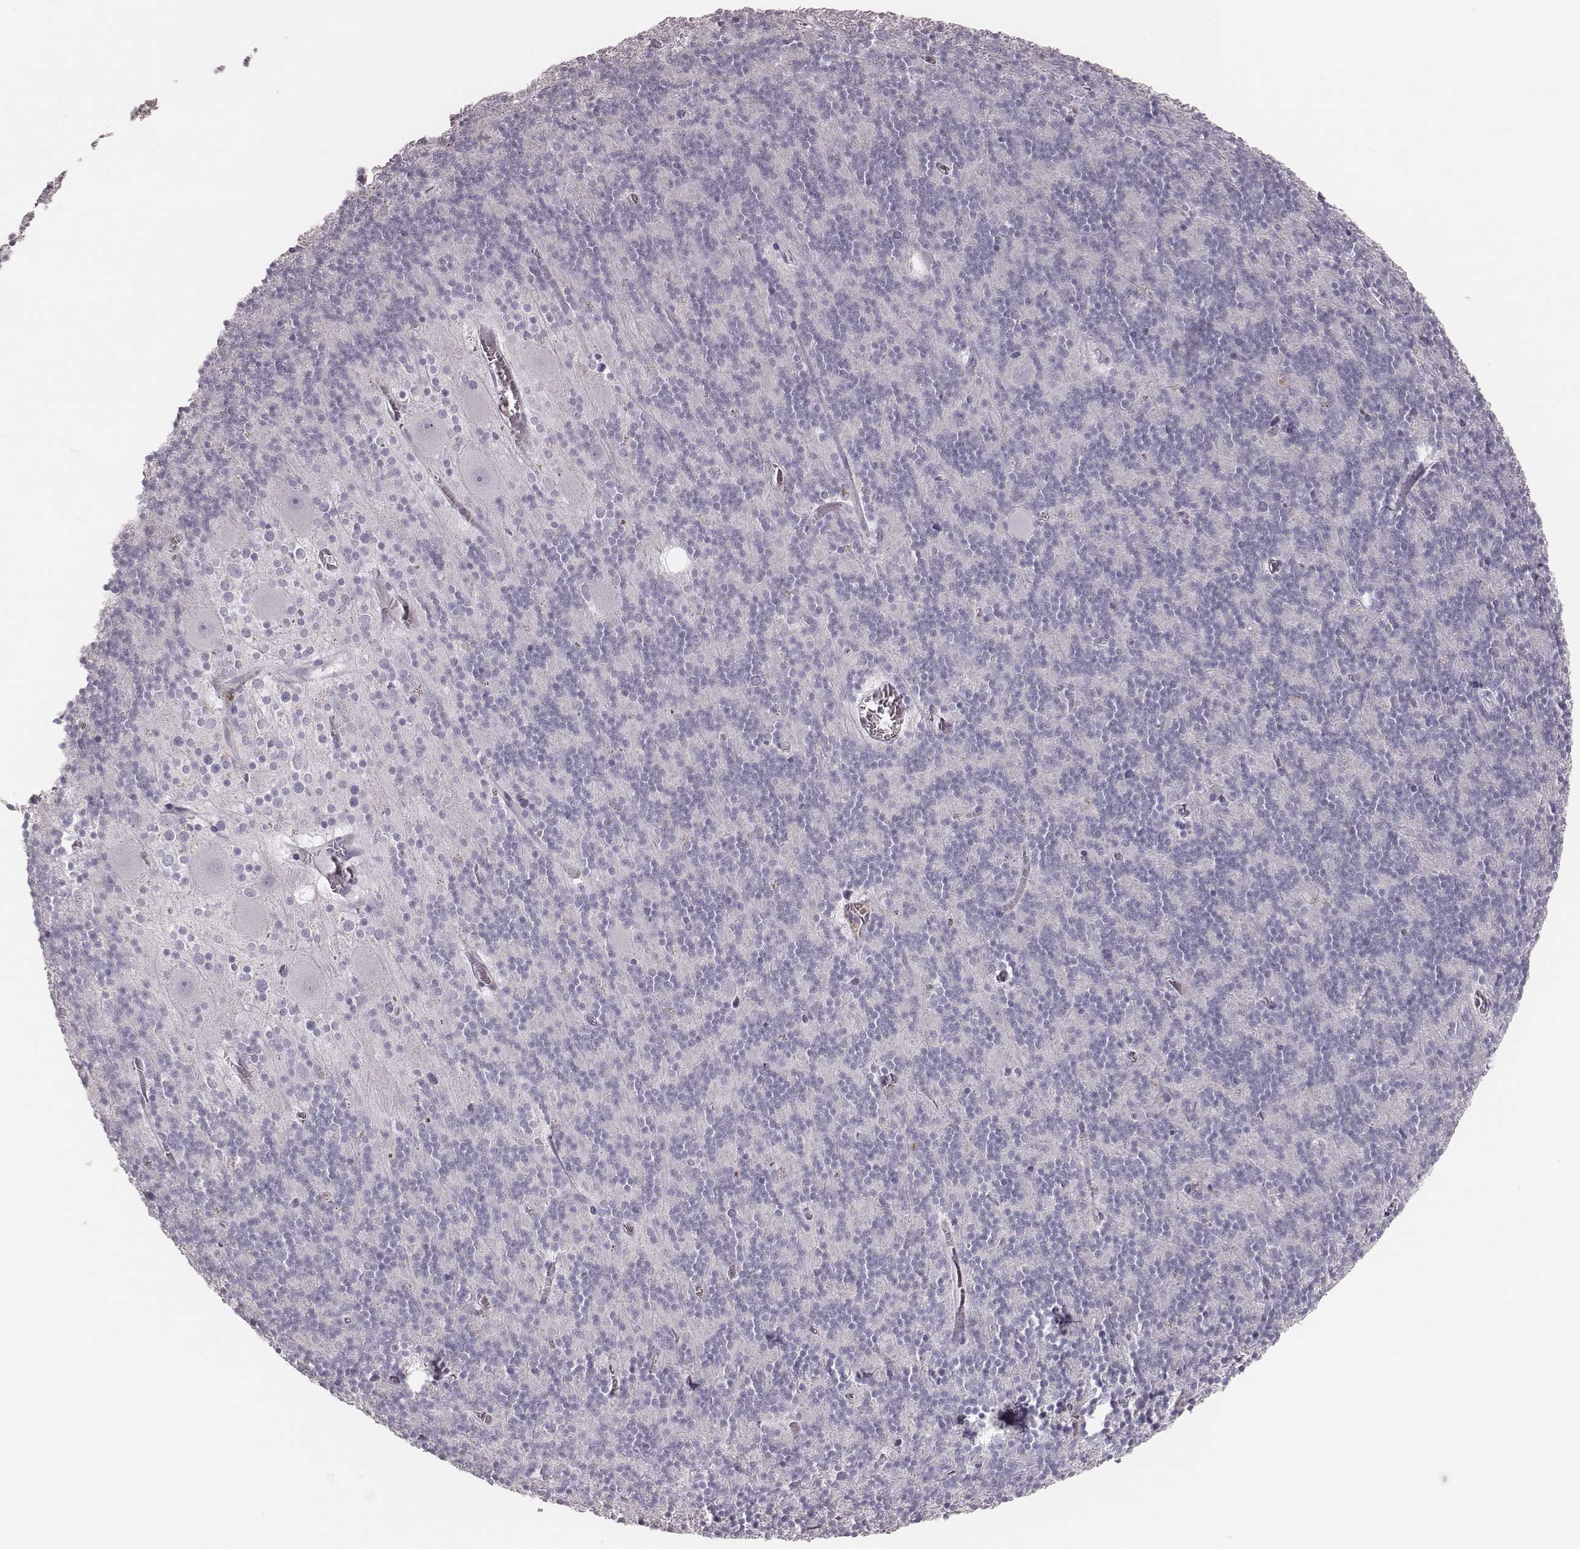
{"staining": {"intensity": "negative", "quantity": "none", "location": "none"}, "tissue": "cerebellum", "cell_type": "Cells in granular layer", "image_type": "normal", "snomed": [{"axis": "morphology", "description": "Normal tissue, NOS"}, {"axis": "topography", "description": "Cerebellum"}], "caption": "This is a histopathology image of immunohistochemistry (IHC) staining of benign cerebellum, which shows no positivity in cells in granular layer. (DAB IHC, high magnification).", "gene": "ELANE", "patient": {"sex": "male", "age": 70}}